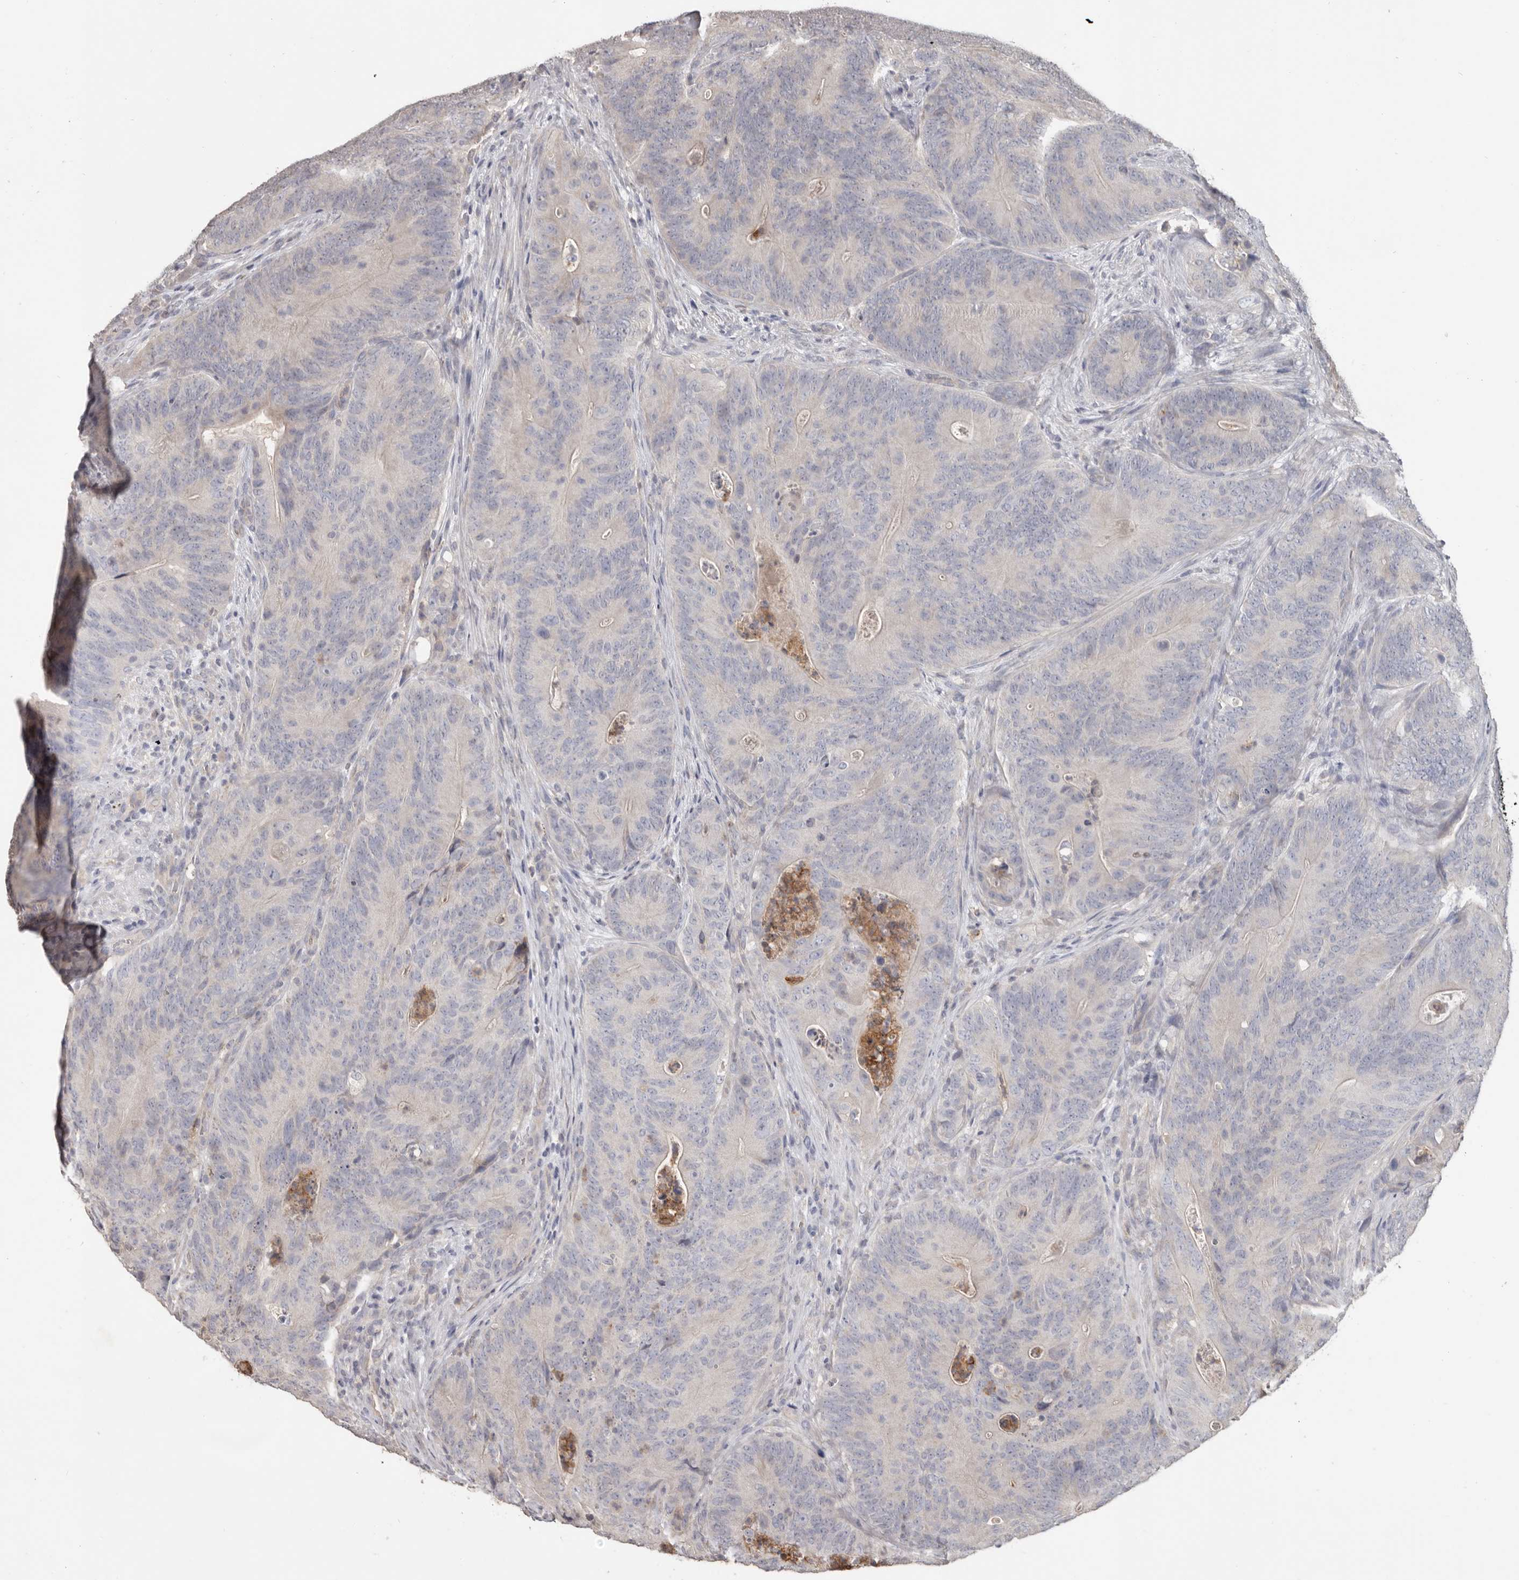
{"staining": {"intensity": "negative", "quantity": "none", "location": "none"}, "tissue": "colorectal cancer", "cell_type": "Tumor cells", "image_type": "cancer", "snomed": [{"axis": "morphology", "description": "Normal tissue, NOS"}, {"axis": "topography", "description": "Colon"}], "caption": "DAB (3,3'-diaminobenzidine) immunohistochemical staining of colorectal cancer exhibits no significant expression in tumor cells.", "gene": "HCAR2", "patient": {"sex": "female", "age": 82}}